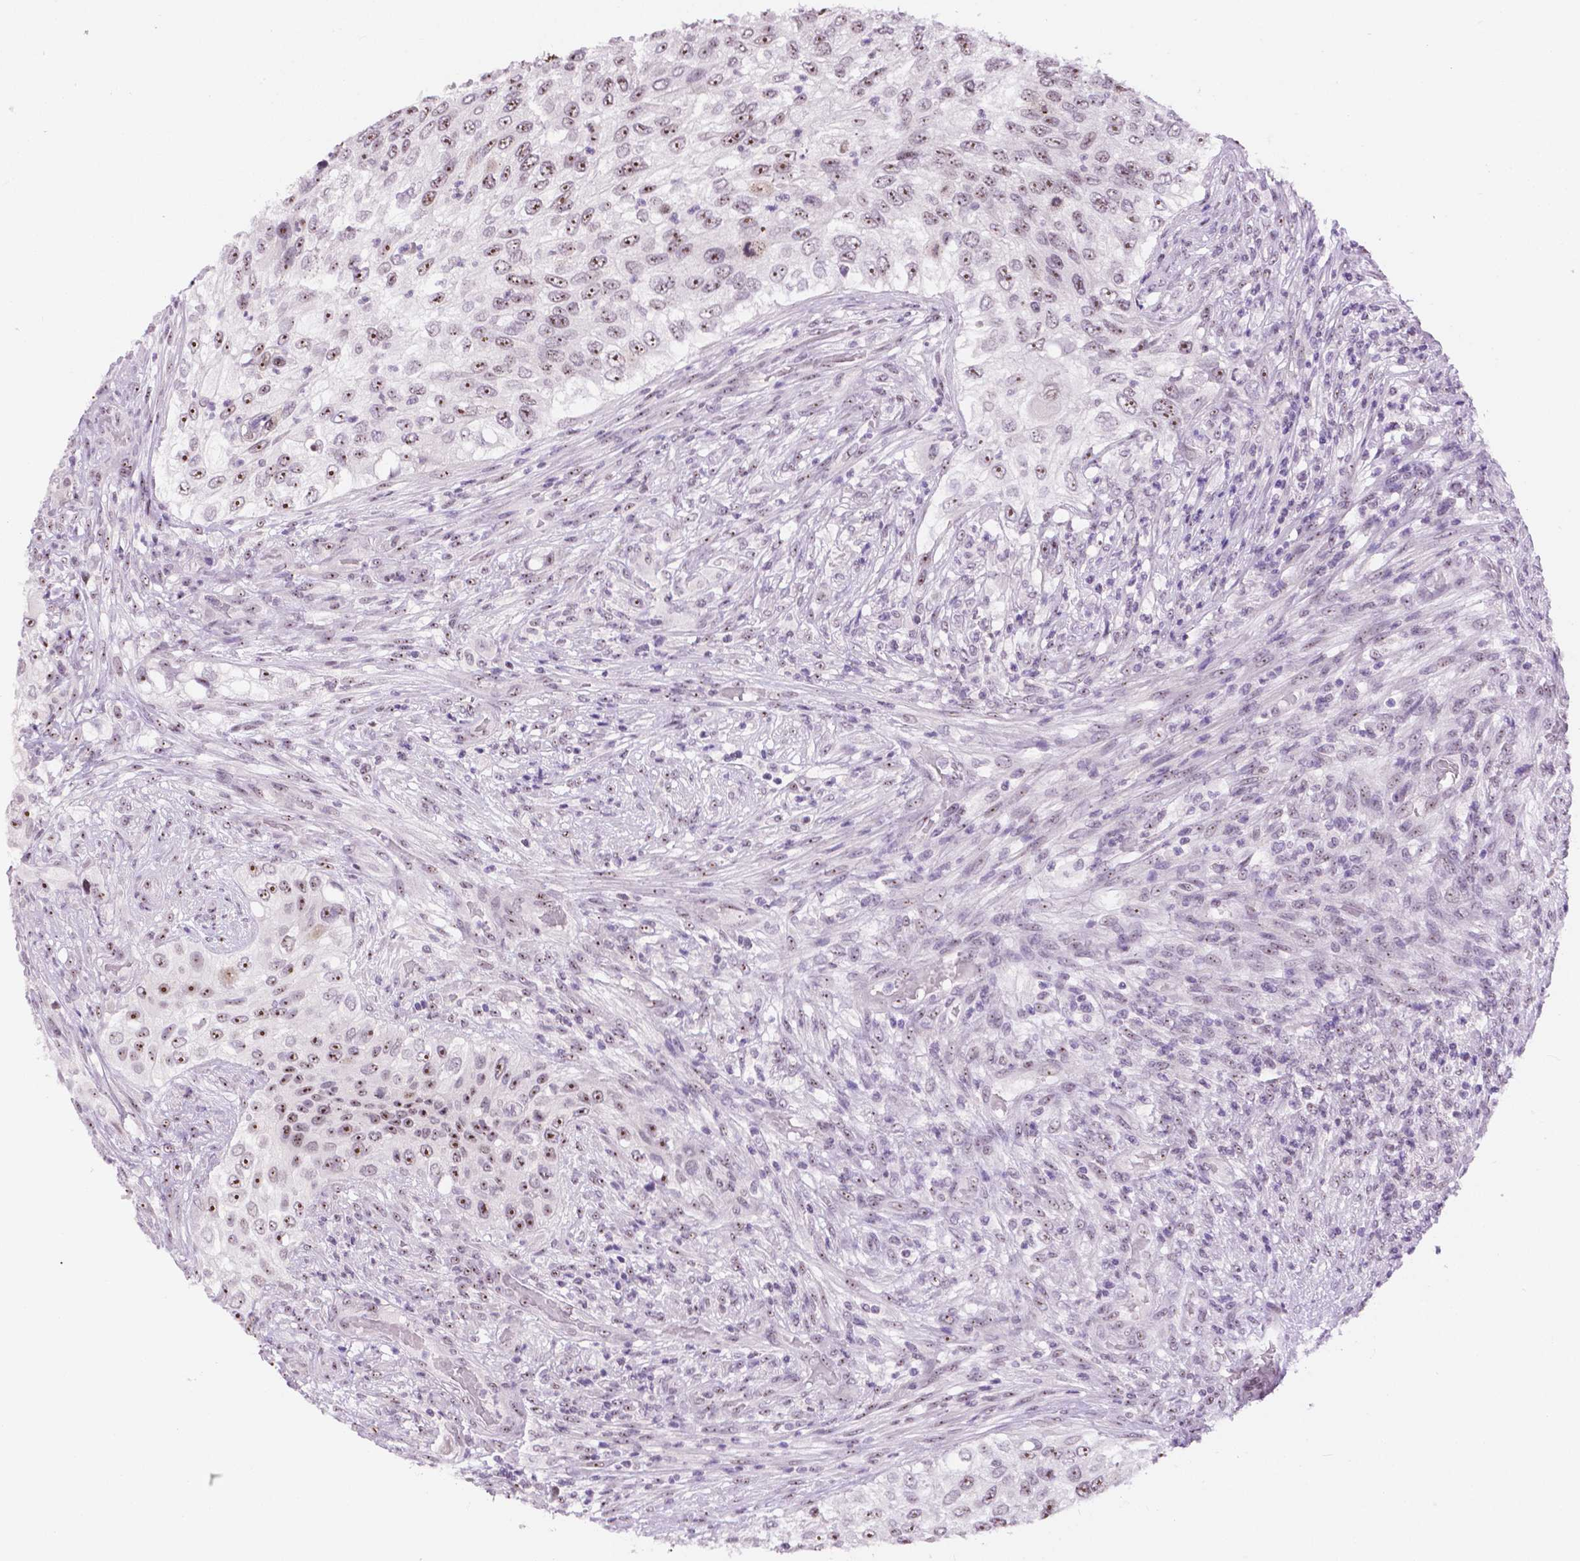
{"staining": {"intensity": "moderate", "quantity": ">75%", "location": "nuclear"}, "tissue": "urothelial cancer", "cell_type": "Tumor cells", "image_type": "cancer", "snomed": [{"axis": "morphology", "description": "Urothelial carcinoma, High grade"}, {"axis": "topography", "description": "Urinary bladder"}], "caption": "Immunohistochemistry (IHC) photomicrograph of neoplastic tissue: human urothelial cancer stained using immunohistochemistry (IHC) demonstrates medium levels of moderate protein expression localized specifically in the nuclear of tumor cells, appearing as a nuclear brown color.", "gene": "NHP2", "patient": {"sex": "female", "age": 60}}